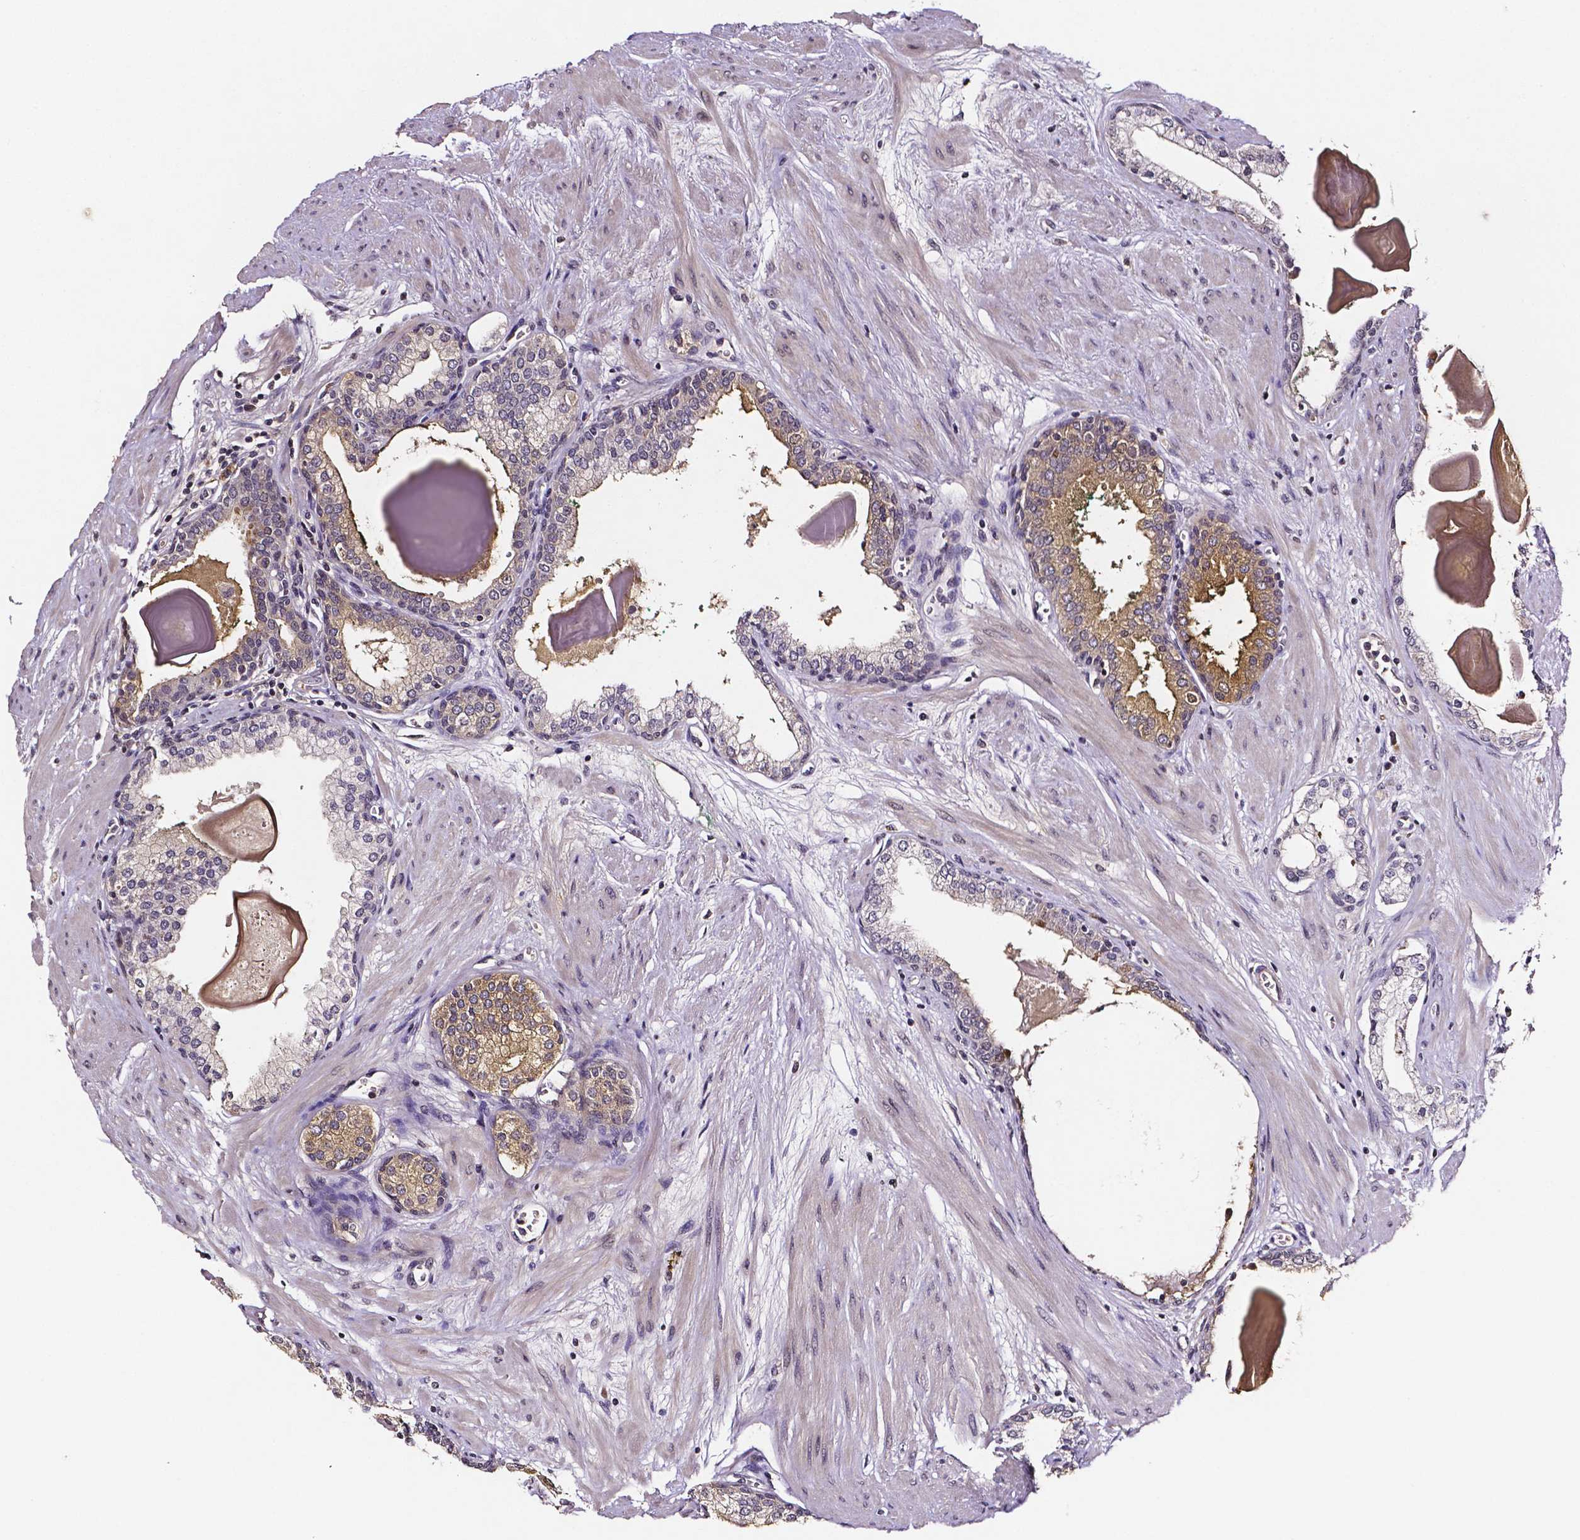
{"staining": {"intensity": "moderate", "quantity": "<25%", "location": "cytoplasmic/membranous"}, "tissue": "prostate cancer", "cell_type": "Tumor cells", "image_type": "cancer", "snomed": [{"axis": "morphology", "description": "Adenocarcinoma, Low grade"}, {"axis": "topography", "description": "Prostate"}], "caption": "Approximately <25% of tumor cells in human prostate low-grade adenocarcinoma display moderate cytoplasmic/membranous protein positivity as visualized by brown immunohistochemical staining.", "gene": "NRGN", "patient": {"sex": "male", "age": 64}}